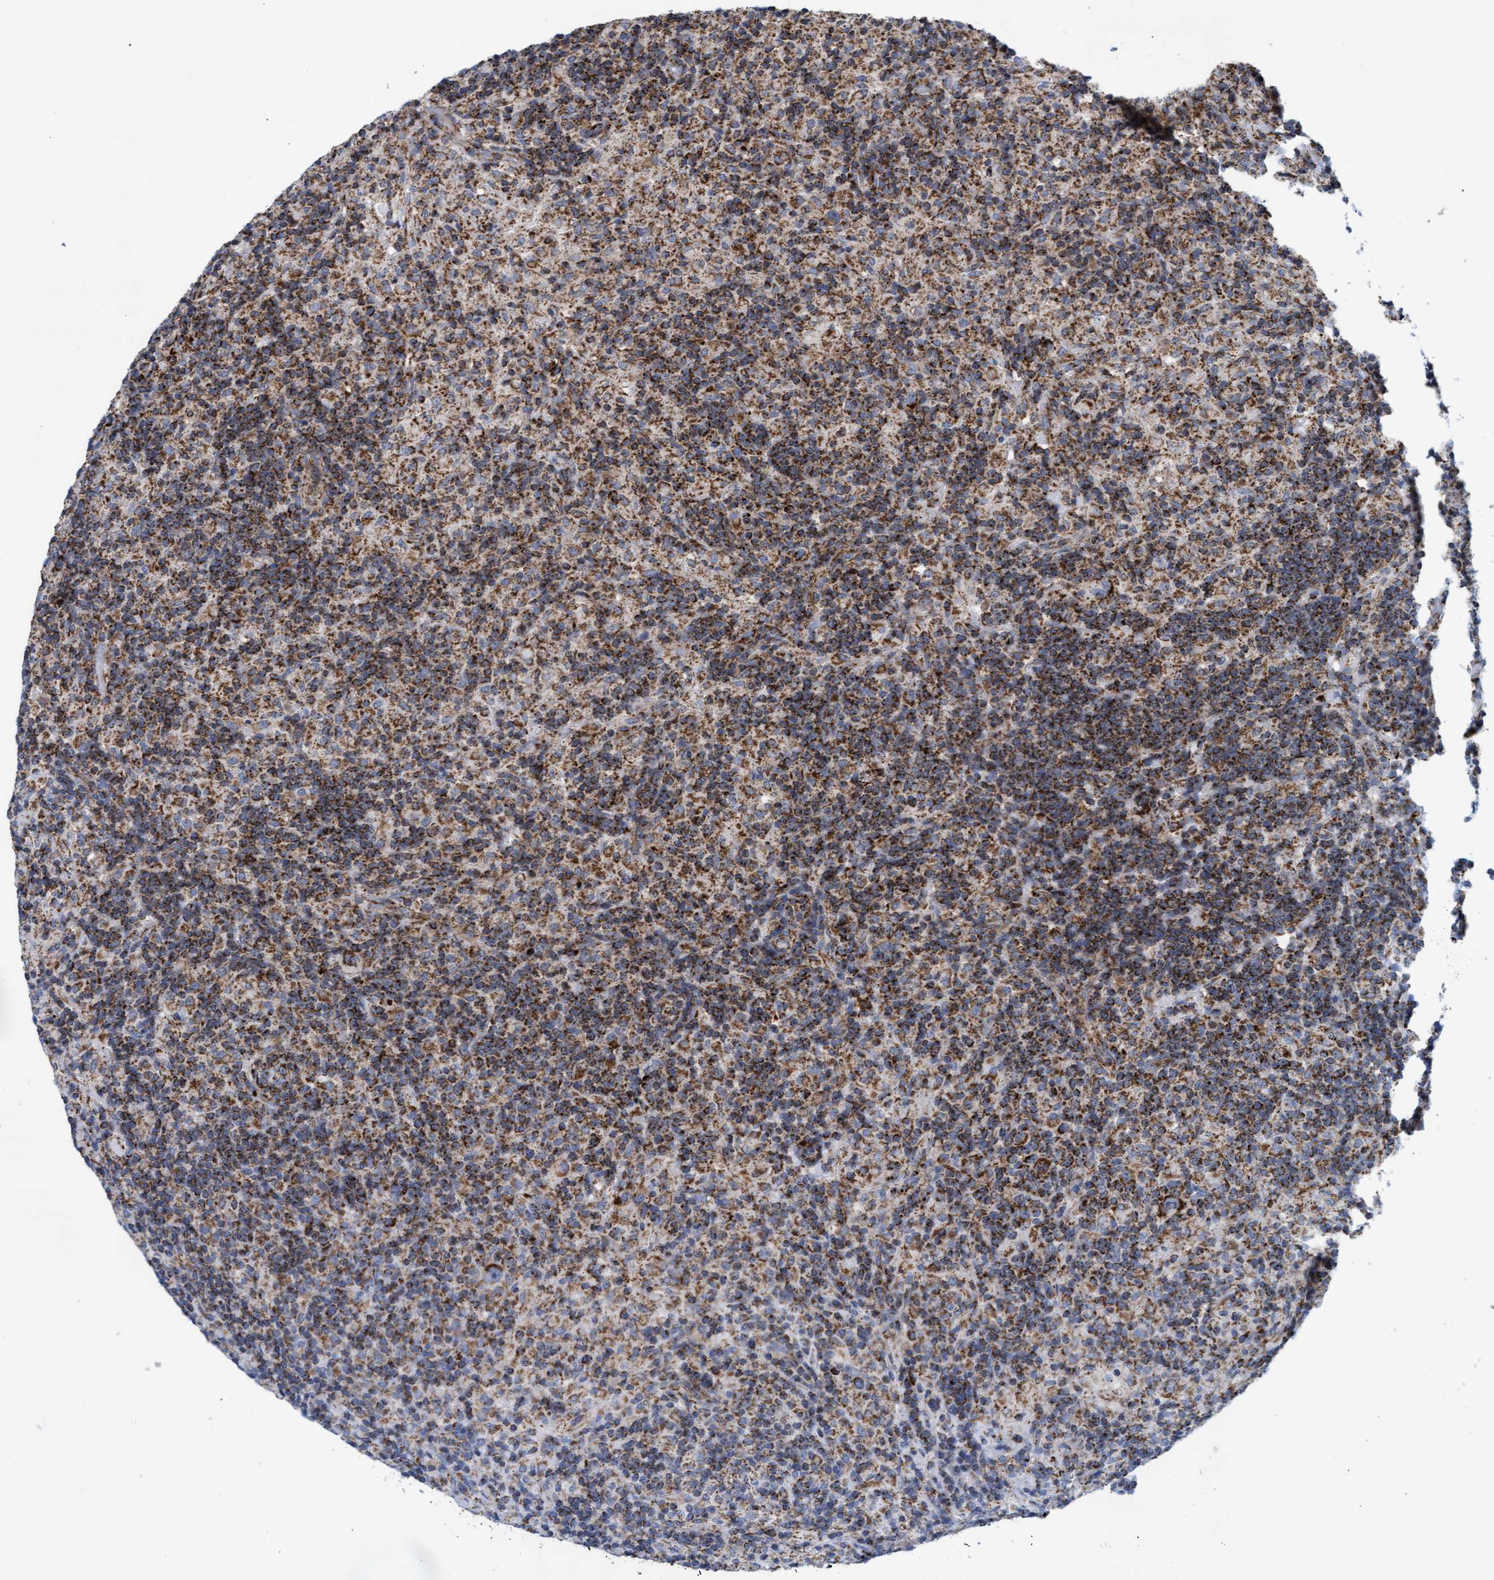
{"staining": {"intensity": "moderate", "quantity": ">75%", "location": "cytoplasmic/membranous"}, "tissue": "lymphoma", "cell_type": "Tumor cells", "image_type": "cancer", "snomed": [{"axis": "morphology", "description": "Hodgkin's disease, NOS"}, {"axis": "topography", "description": "Lymph node"}], "caption": "This is an image of IHC staining of lymphoma, which shows moderate staining in the cytoplasmic/membranous of tumor cells.", "gene": "MRPL38", "patient": {"sex": "male", "age": 70}}